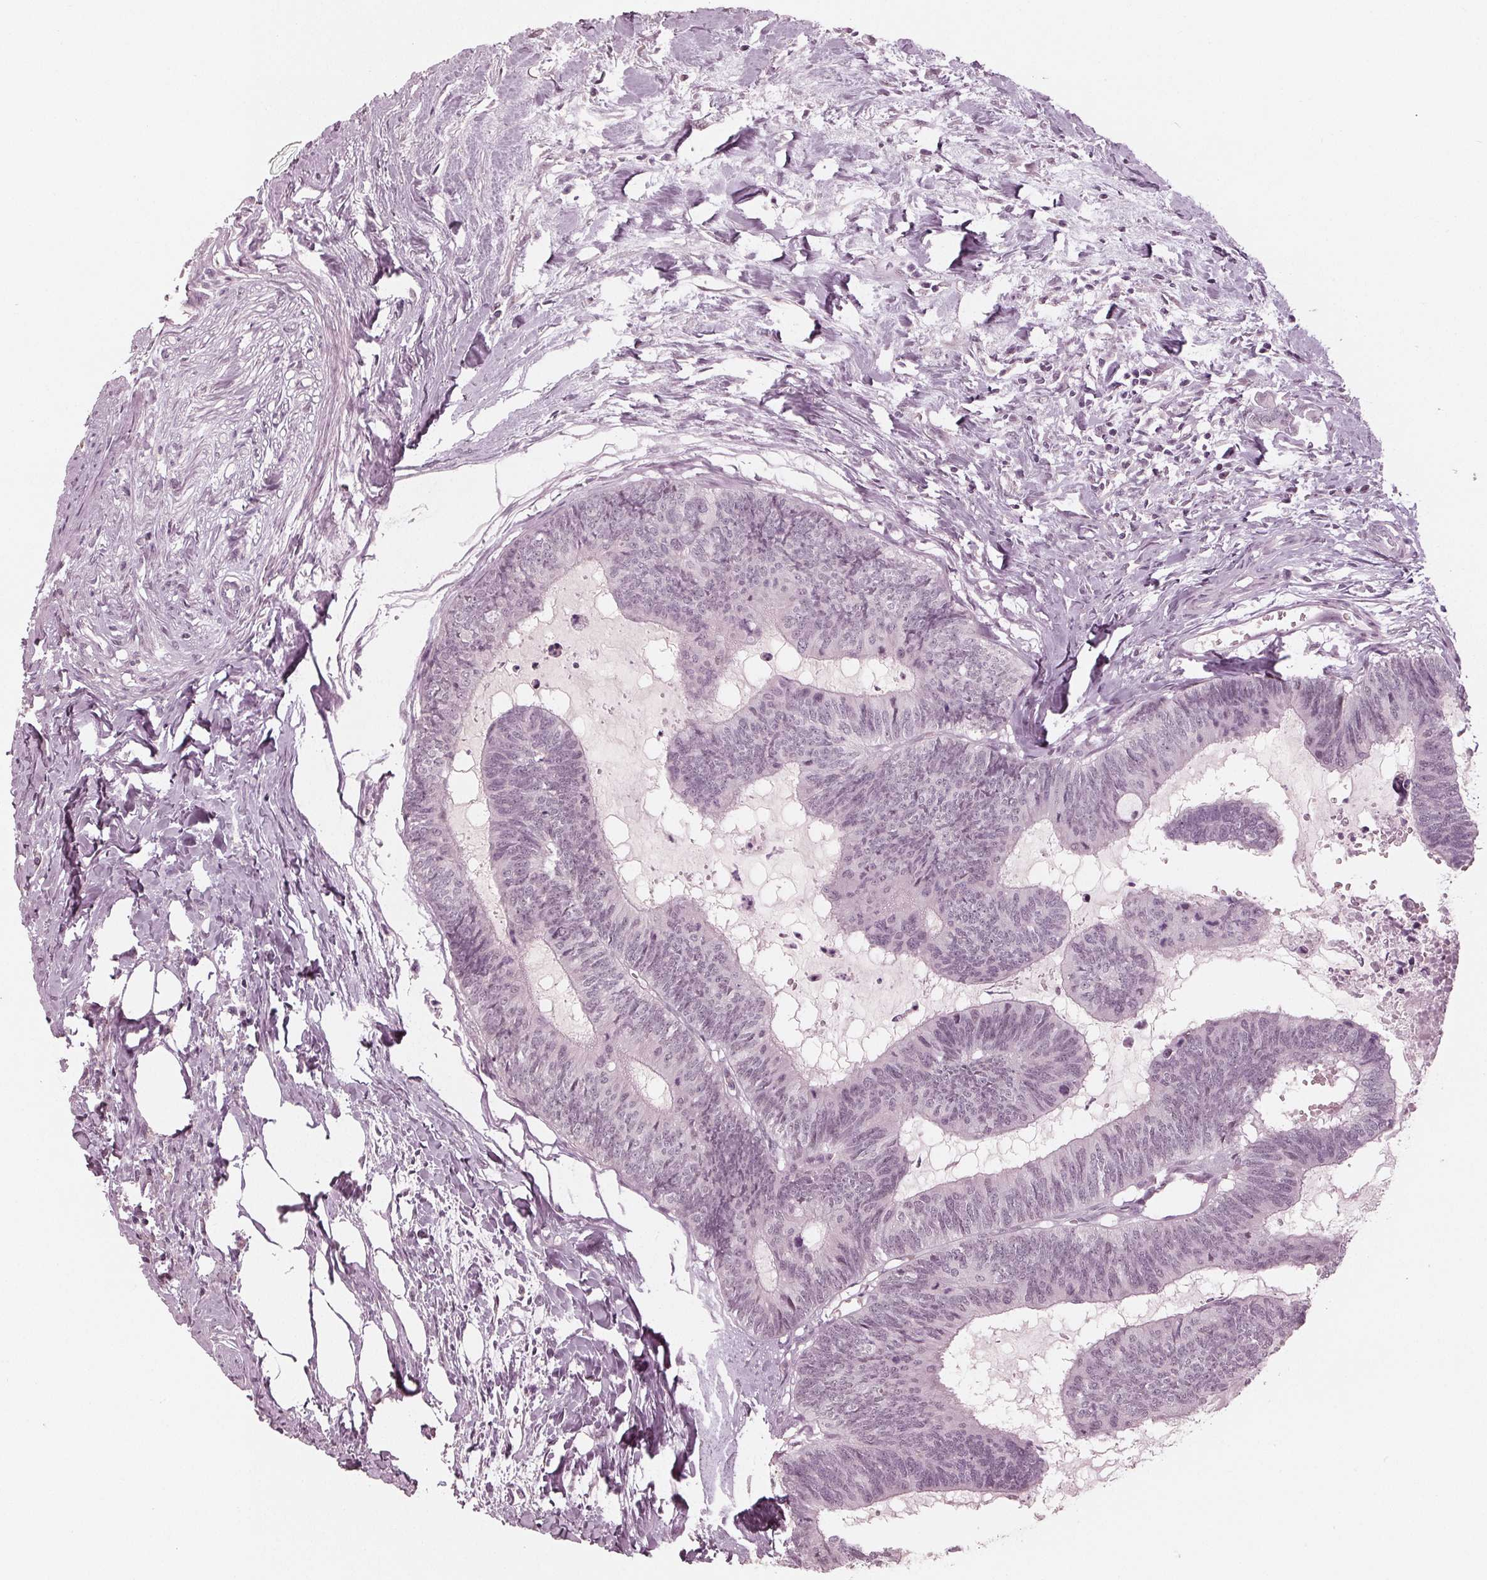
{"staining": {"intensity": "weak", "quantity": "<25%", "location": "nuclear"}, "tissue": "colorectal cancer", "cell_type": "Tumor cells", "image_type": "cancer", "snomed": [{"axis": "morphology", "description": "Adenocarcinoma, NOS"}, {"axis": "topography", "description": "Colon"}, {"axis": "topography", "description": "Rectum"}], "caption": "IHC photomicrograph of colorectal cancer stained for a protein (brown), which exhibits no positivity in tumor cells.", "gene": "DNMT3L", "patient": {"sex": "male", "age": 57}}